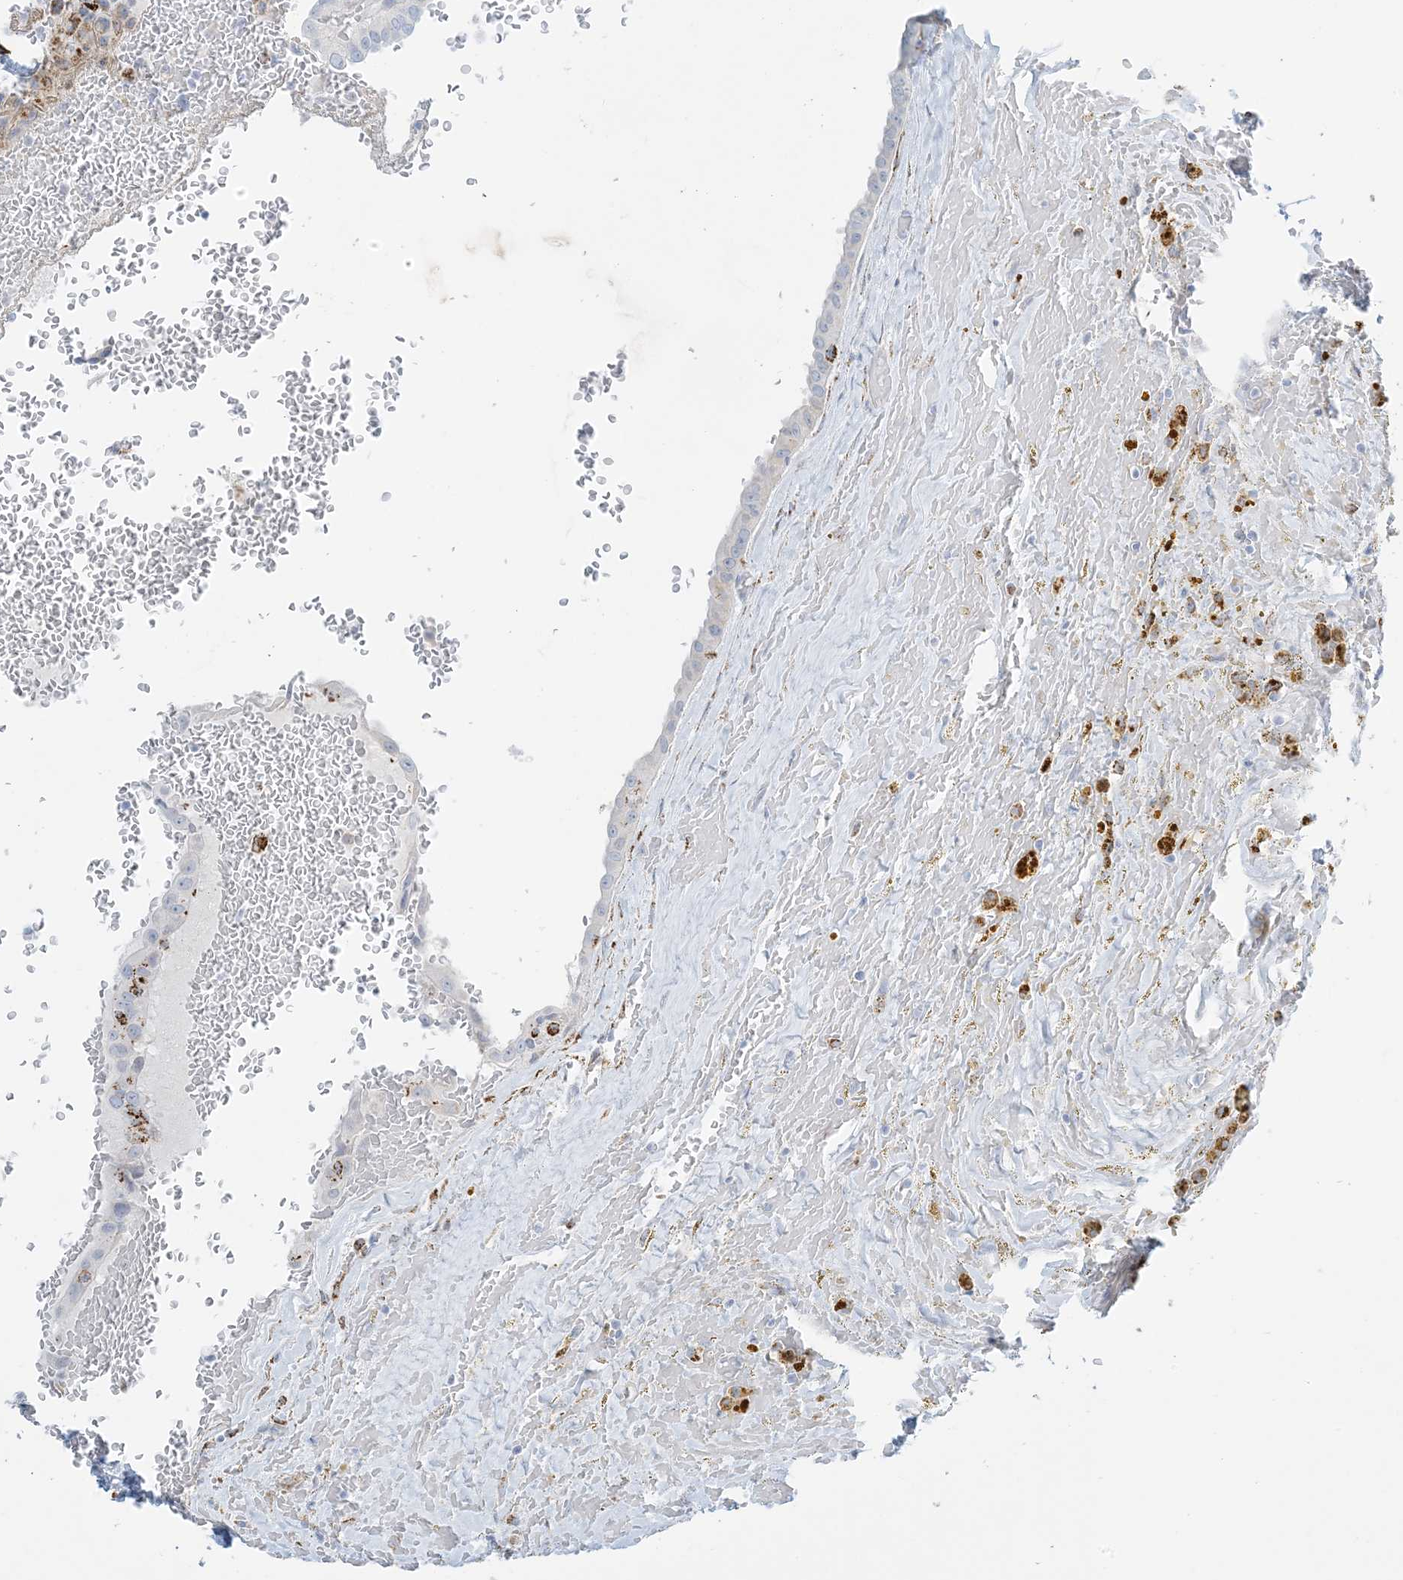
{"staining": {"intensity": "negative", "quantity": "none", "location": "none"}, "tissue": "thyroid cancer", "cell_type": "Tumor cells", "image_type": "cancer", "snomed": [{"axis": "morphology", "description": "Papillary adenocarcinoma, NOS"}, {"axis": "topography", "description": "Thyroid gland"}], "caption": "High magnification brightfield microscopy of papillary adenocarcinoma (thyroid) stained with DAB (3,3'-diaminobenzidine) (brown) and counterstained with hematoxylin (blue): tumor cells show no significant staining. (DAB immunohistochemistry (IHC) visualized using brightfield microscopy, high magnification).", "gene": "ZDHHC4", "patient": {"sex": "male", "age": 77}}